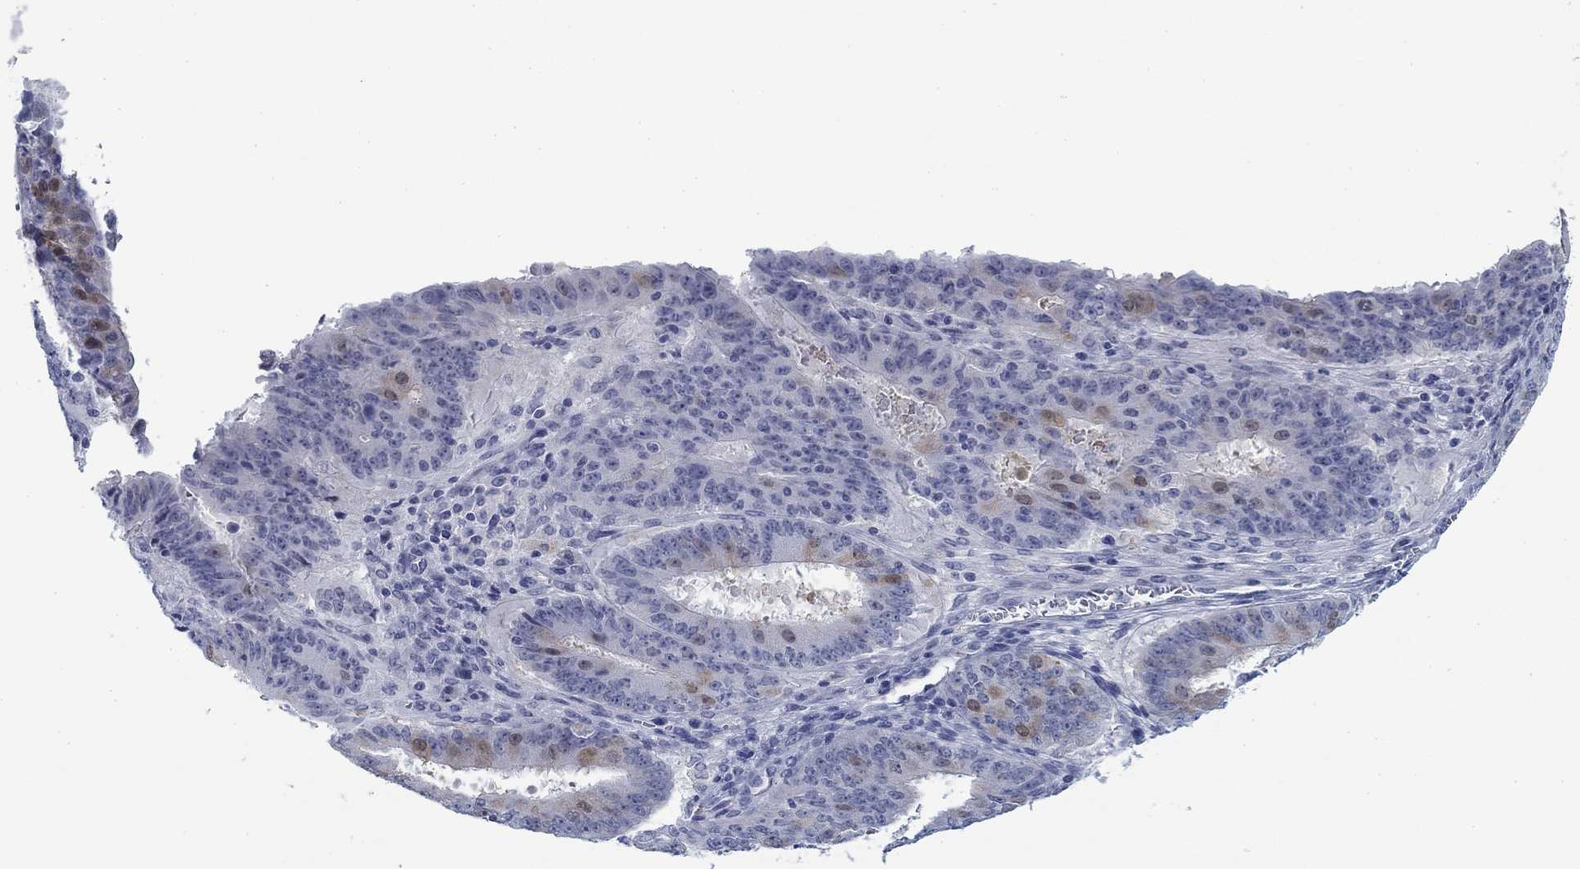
{"staining": {"intensity": "weak", "quantity": "<25%", "location": "cytoplasmic/membranous,nuclear"}, "tissue": "ovarian cancer", "cell_type": "Tumor cells", "image_type": "cancer", "snomed": [{"axis": "morphology", "description": "Carcinoma, endometroid"}, {"axis": "topography", "description": "Ovary"}], "caption": "An immunohistochemistry micrograph of ovarian cancer (endometroid carcinoma) is shown. There is no staining in tumor cells of ovarian cancer (endometroid carcinoma).", "gene": "DNAL1", "patient": {"sex": "female", "age": 42}}